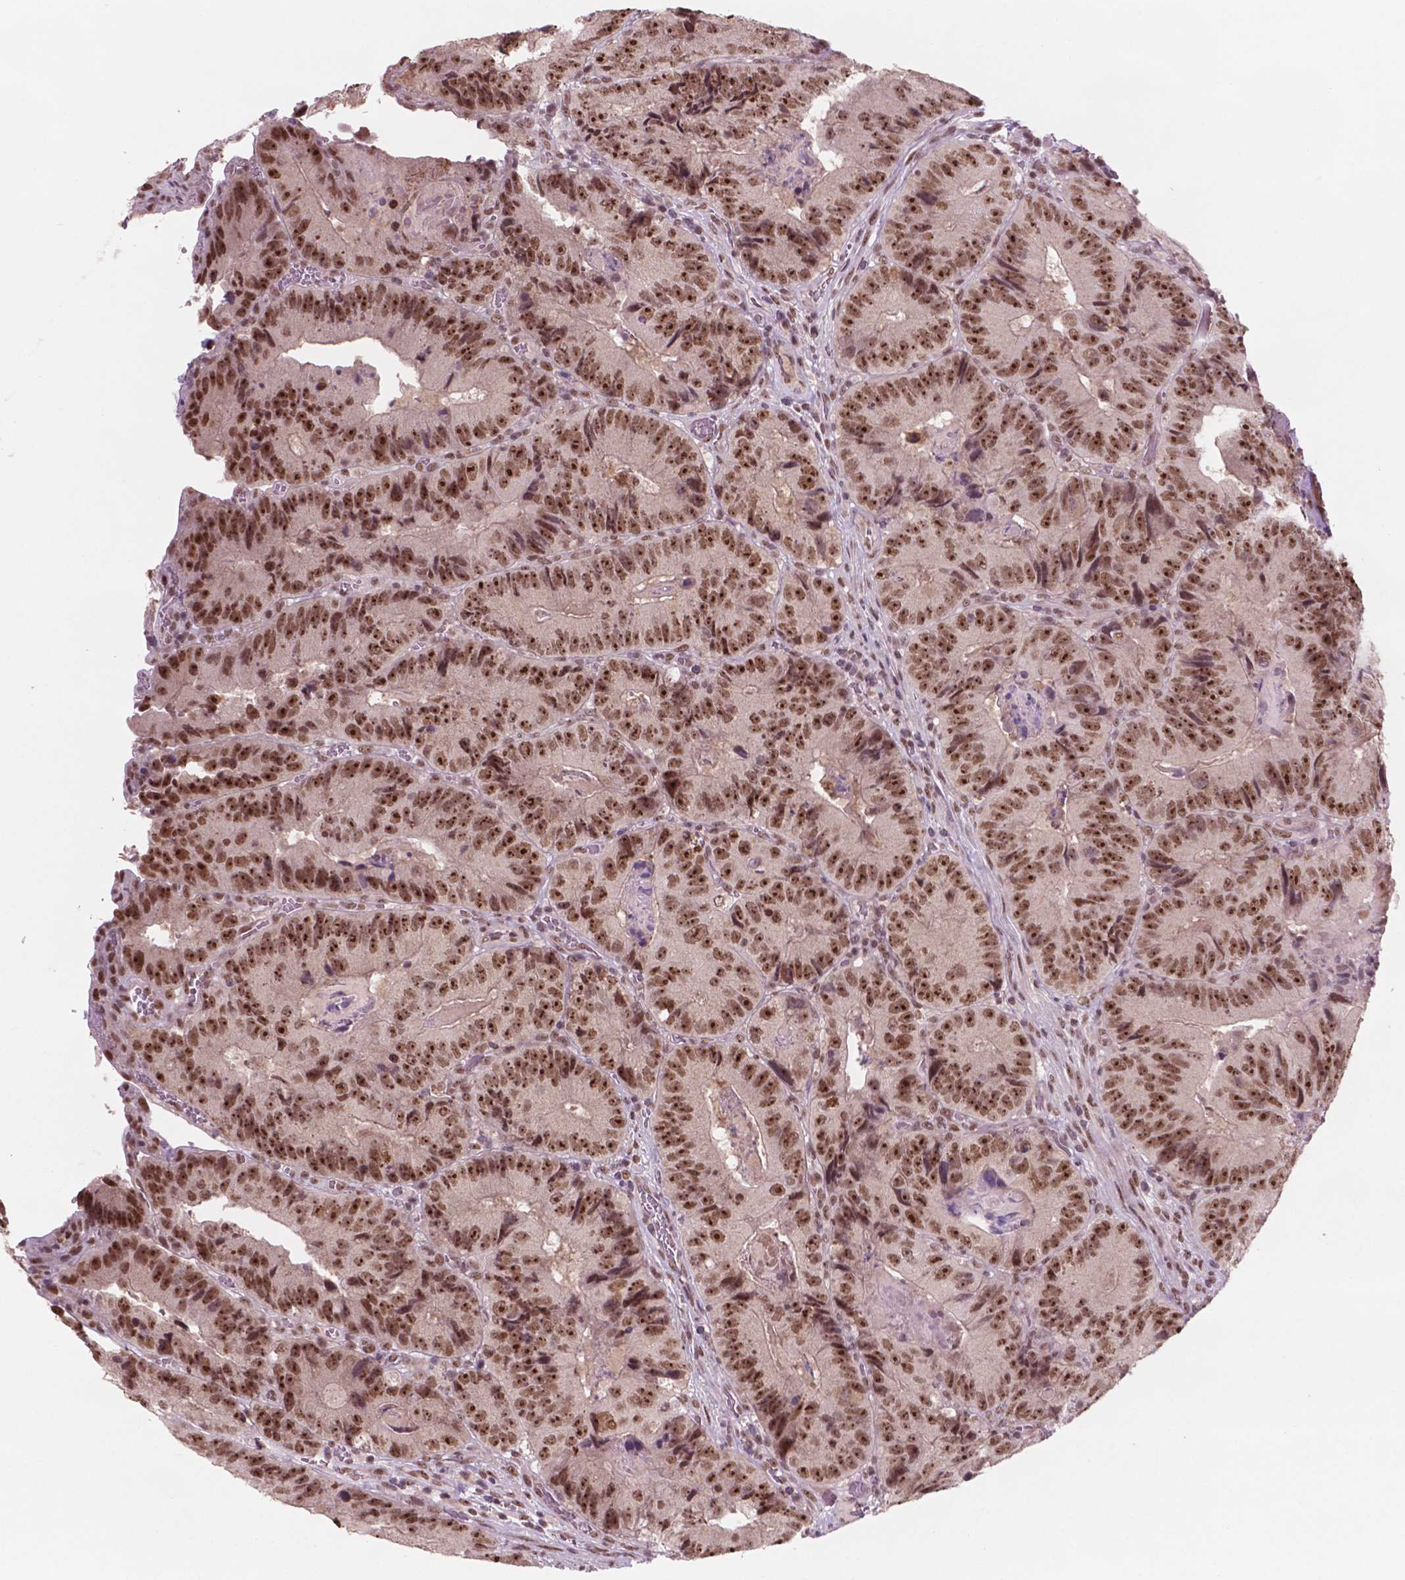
{"staining": {"intensity": "strong", "quantity": ">75%", "location": "nuclear"}, "tissue": "colorectal cancer", "cell_type": "Tumor cells", "image_type": "cancer", "snomed": [{"axis": "morphology", "description": "Adenocarcinoma, NOS"}, {"axis": "topography", "description": "Colon"}], "caption": "This photomicrograph shows adenocarcinoma (colorectal) stained with IHC to label a protein in brown. The nuclear of tumor cells show strong positivity for the protein. Nuclei are counter-stained blue.", "gene": "POLR2E", "patient": {"sex": "female", "age": 86}}